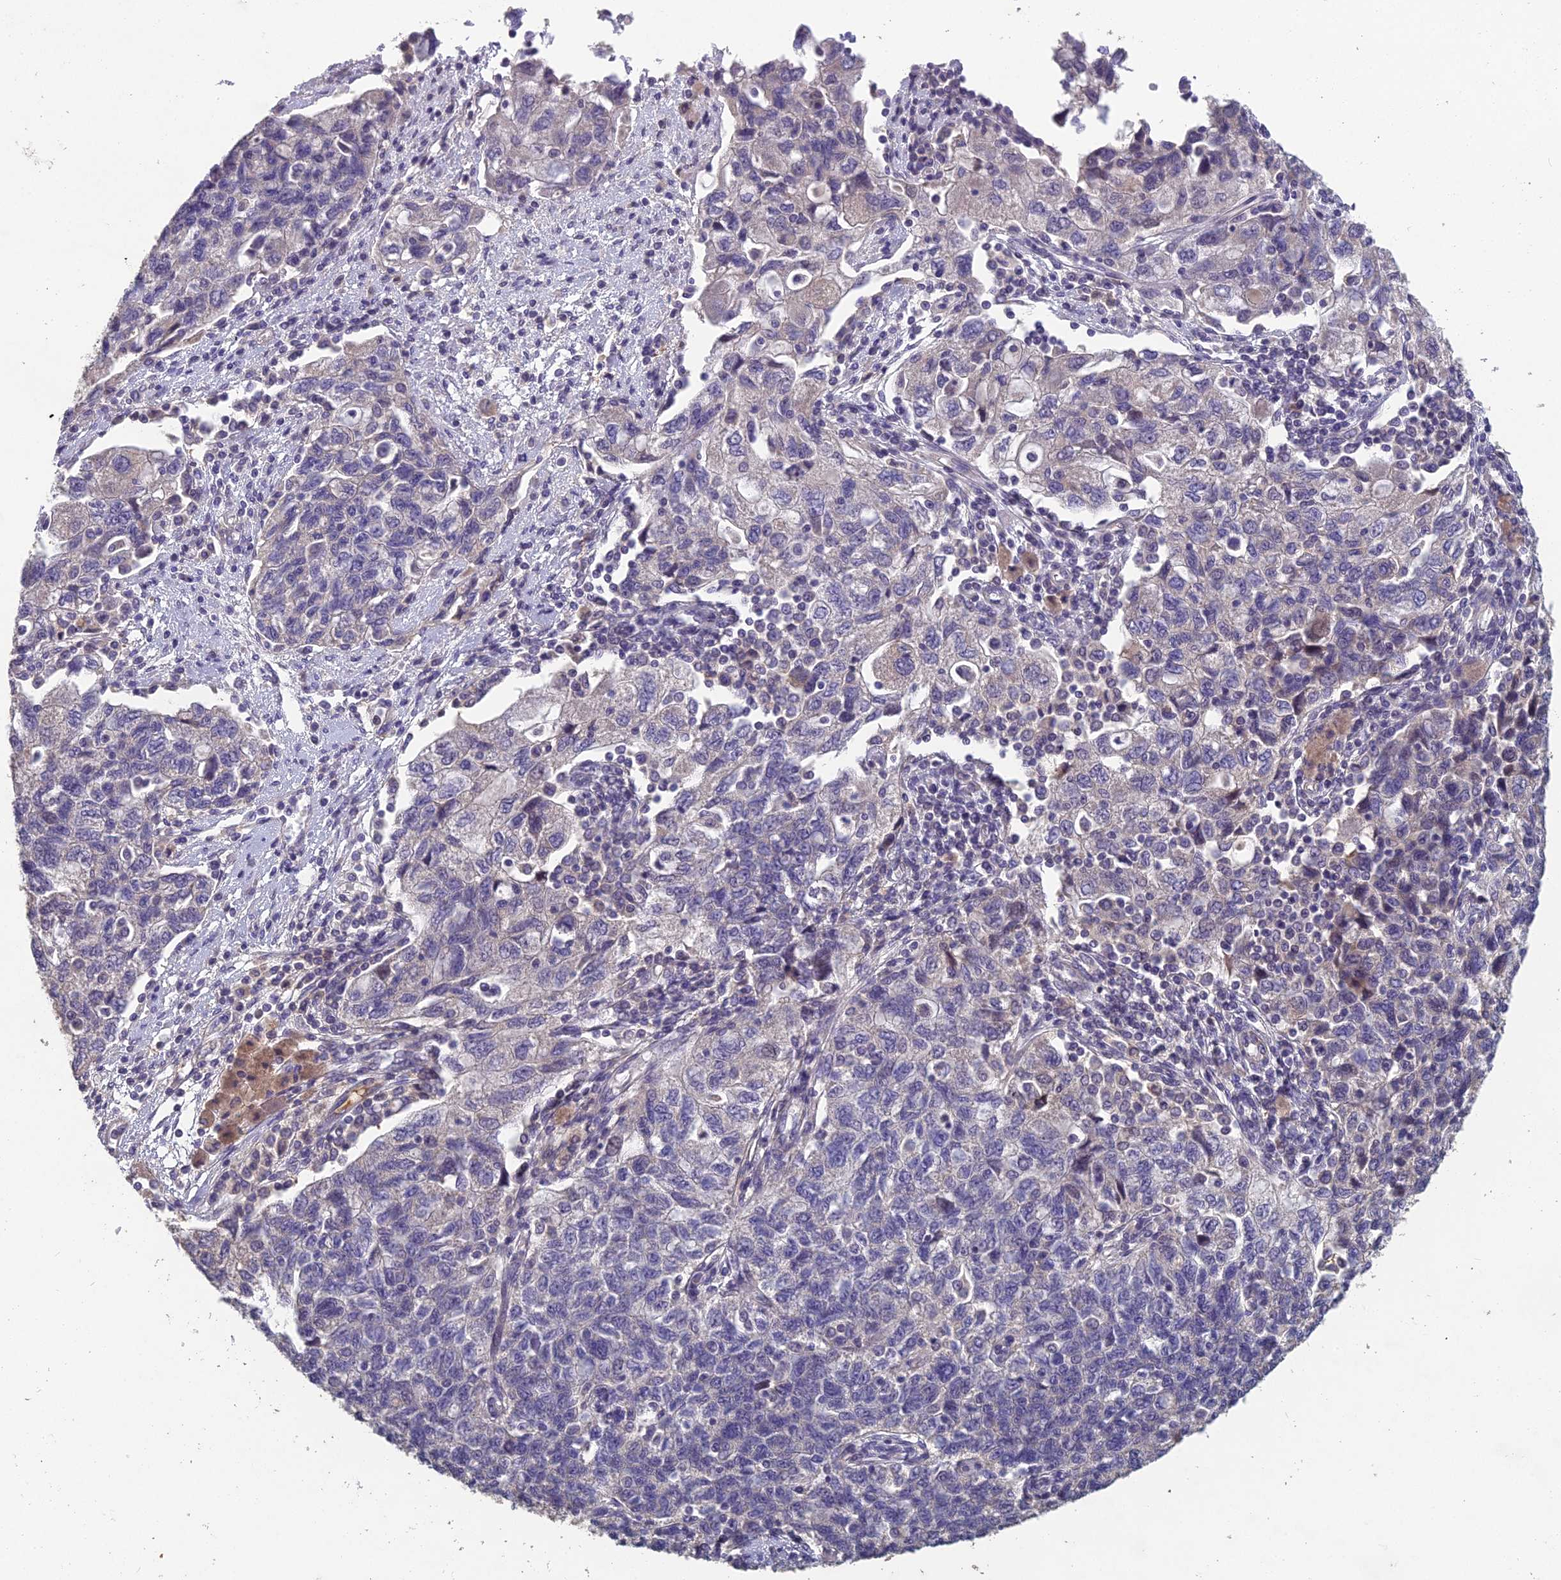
{"staining": {"intensity": "negative", "quantity": "none", "location": "none"}, "tissue": "ovarian cancer", "cell_type": "Tumor cells", "image_type": "cancer", "snomed": [{"axis": "morphology", "description": "Carcinoma, NOS"}, {"axis": "morphology", "description": "Cystadenocarcinoma, serous, NOS"}, {"axis": "topography", "description": "Ovary"}], "caption": "There is no significant staining in tumor cells of serous cystadenocarcinoma (ovarian). The staining was performed using DAB (3,3'-diaminobenzidine) to visualize the protein expression in brown, while the nuclei were stained in blue with hematoxylin (Magnification: 20x).", "gene": "CEACAM16", "patient": {"sex": "female", "age": 69}}